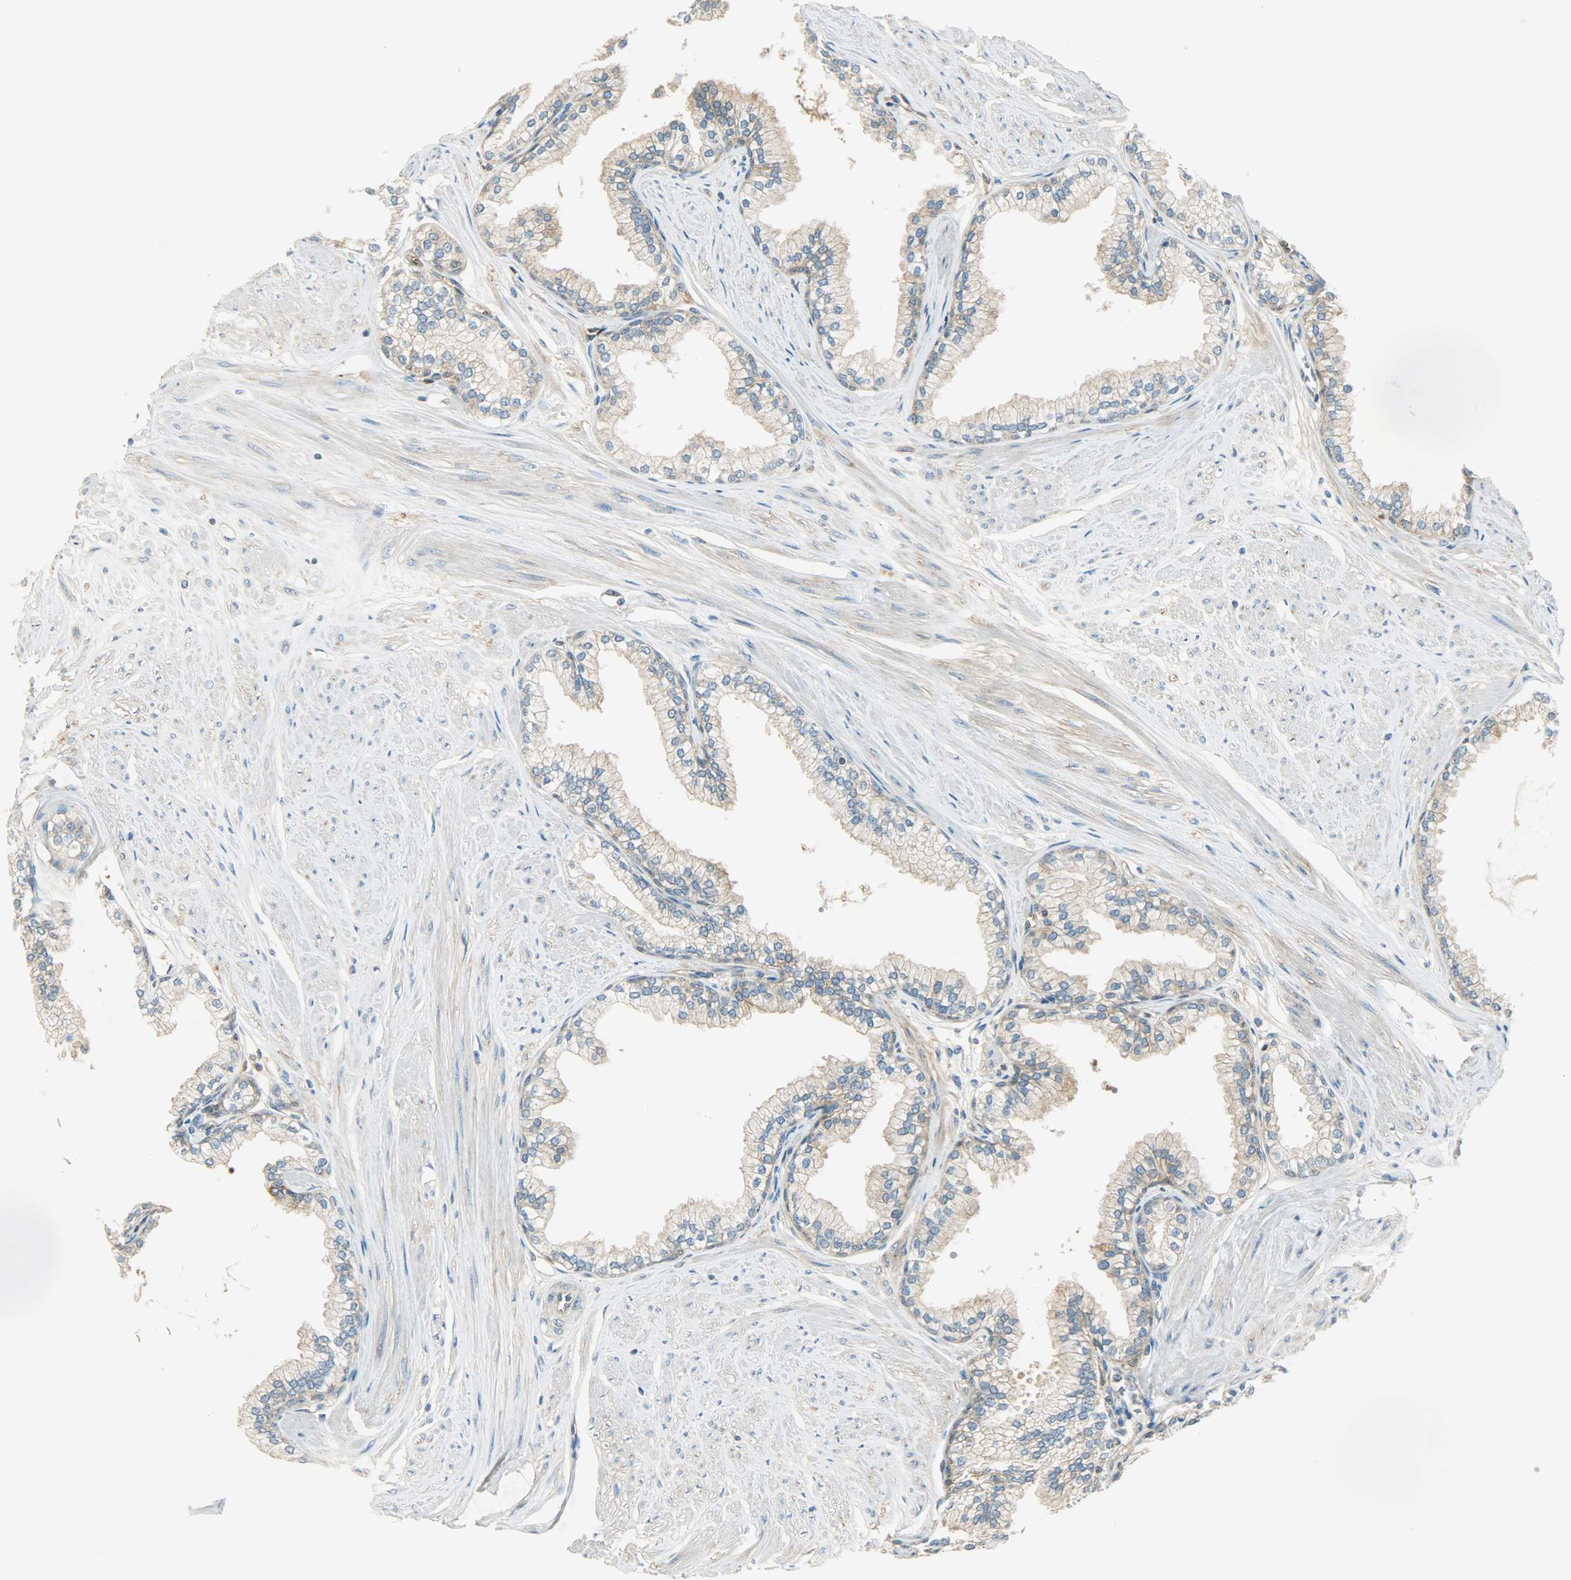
{"staining": {"intensity": "weak", "quantity": "25%-75%", "location": "cytoplasmic/membranous"}, "tissue": "prostate", "cell_type": "Glandular cells", "image_type": "normal", "snomed": [{"axis": "morphology", "description": "Normal tissue, NOS"}, {"axis": "topography", "description": "Prostate"}], "caption": "Glandular cells reveal low levels of weak cytoplasmic/membranous positivity in approximately 25%-75% of cells in unremarkable prostate.", "gene": "TSC22D2", "patient": {"sex": "male", "age": 64}}